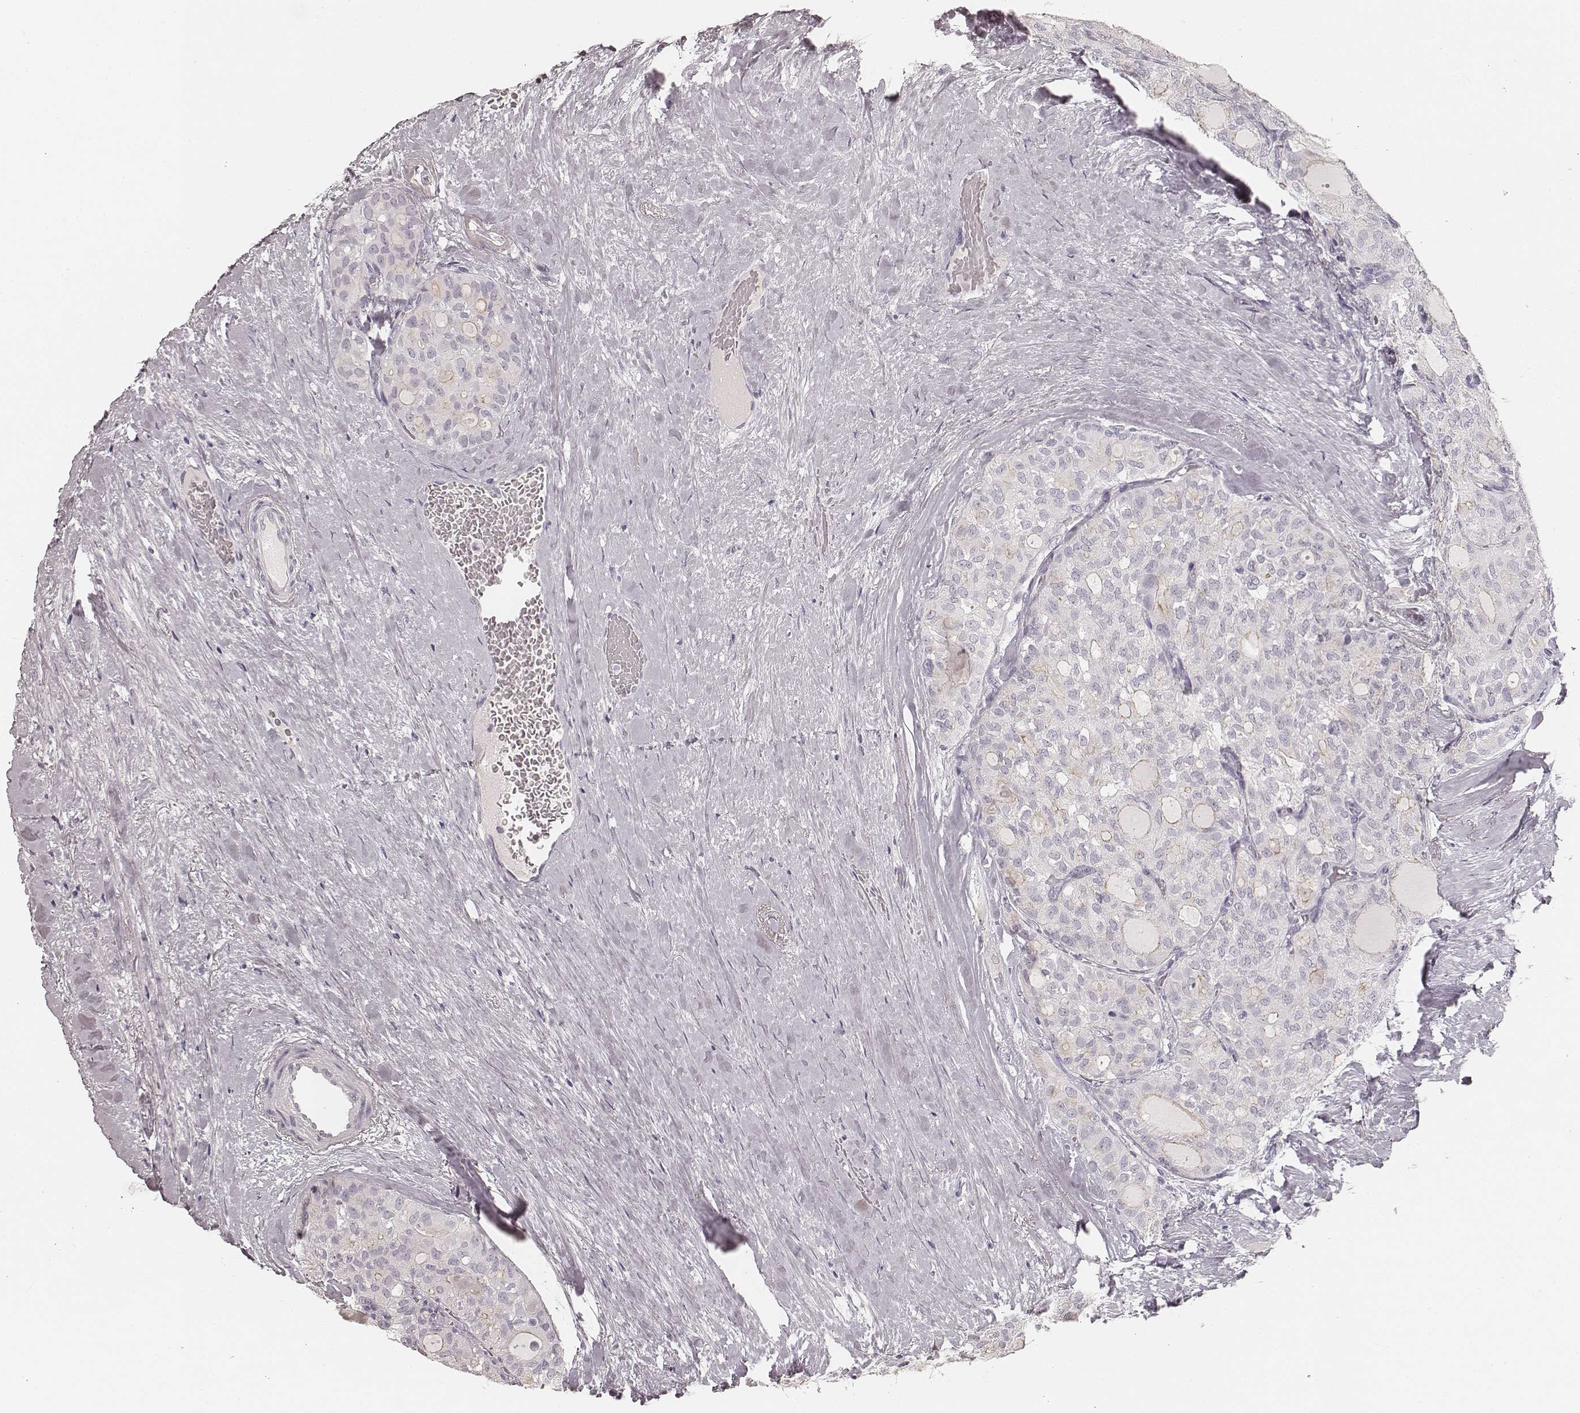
{"staining": {"intensity": "negative", "quantity": "none", "location": "none"}, "tissue": "thyroid cancer", "cell_type": "Tumor cells", "image_type": "cancer", "snomed": [{"axis": "morphology", "description": "Follicular adenoma carcinoma, NOS"}, {"axis": "topography", "description": "Thyroid gland"}], "caption": "Immunohistochemical staining of thyroid follicular adenoma carcinoma shows no significant staining in tumor cells.", "gene": "HNF4G", "patient": {"sex": "male", "age": 75}}